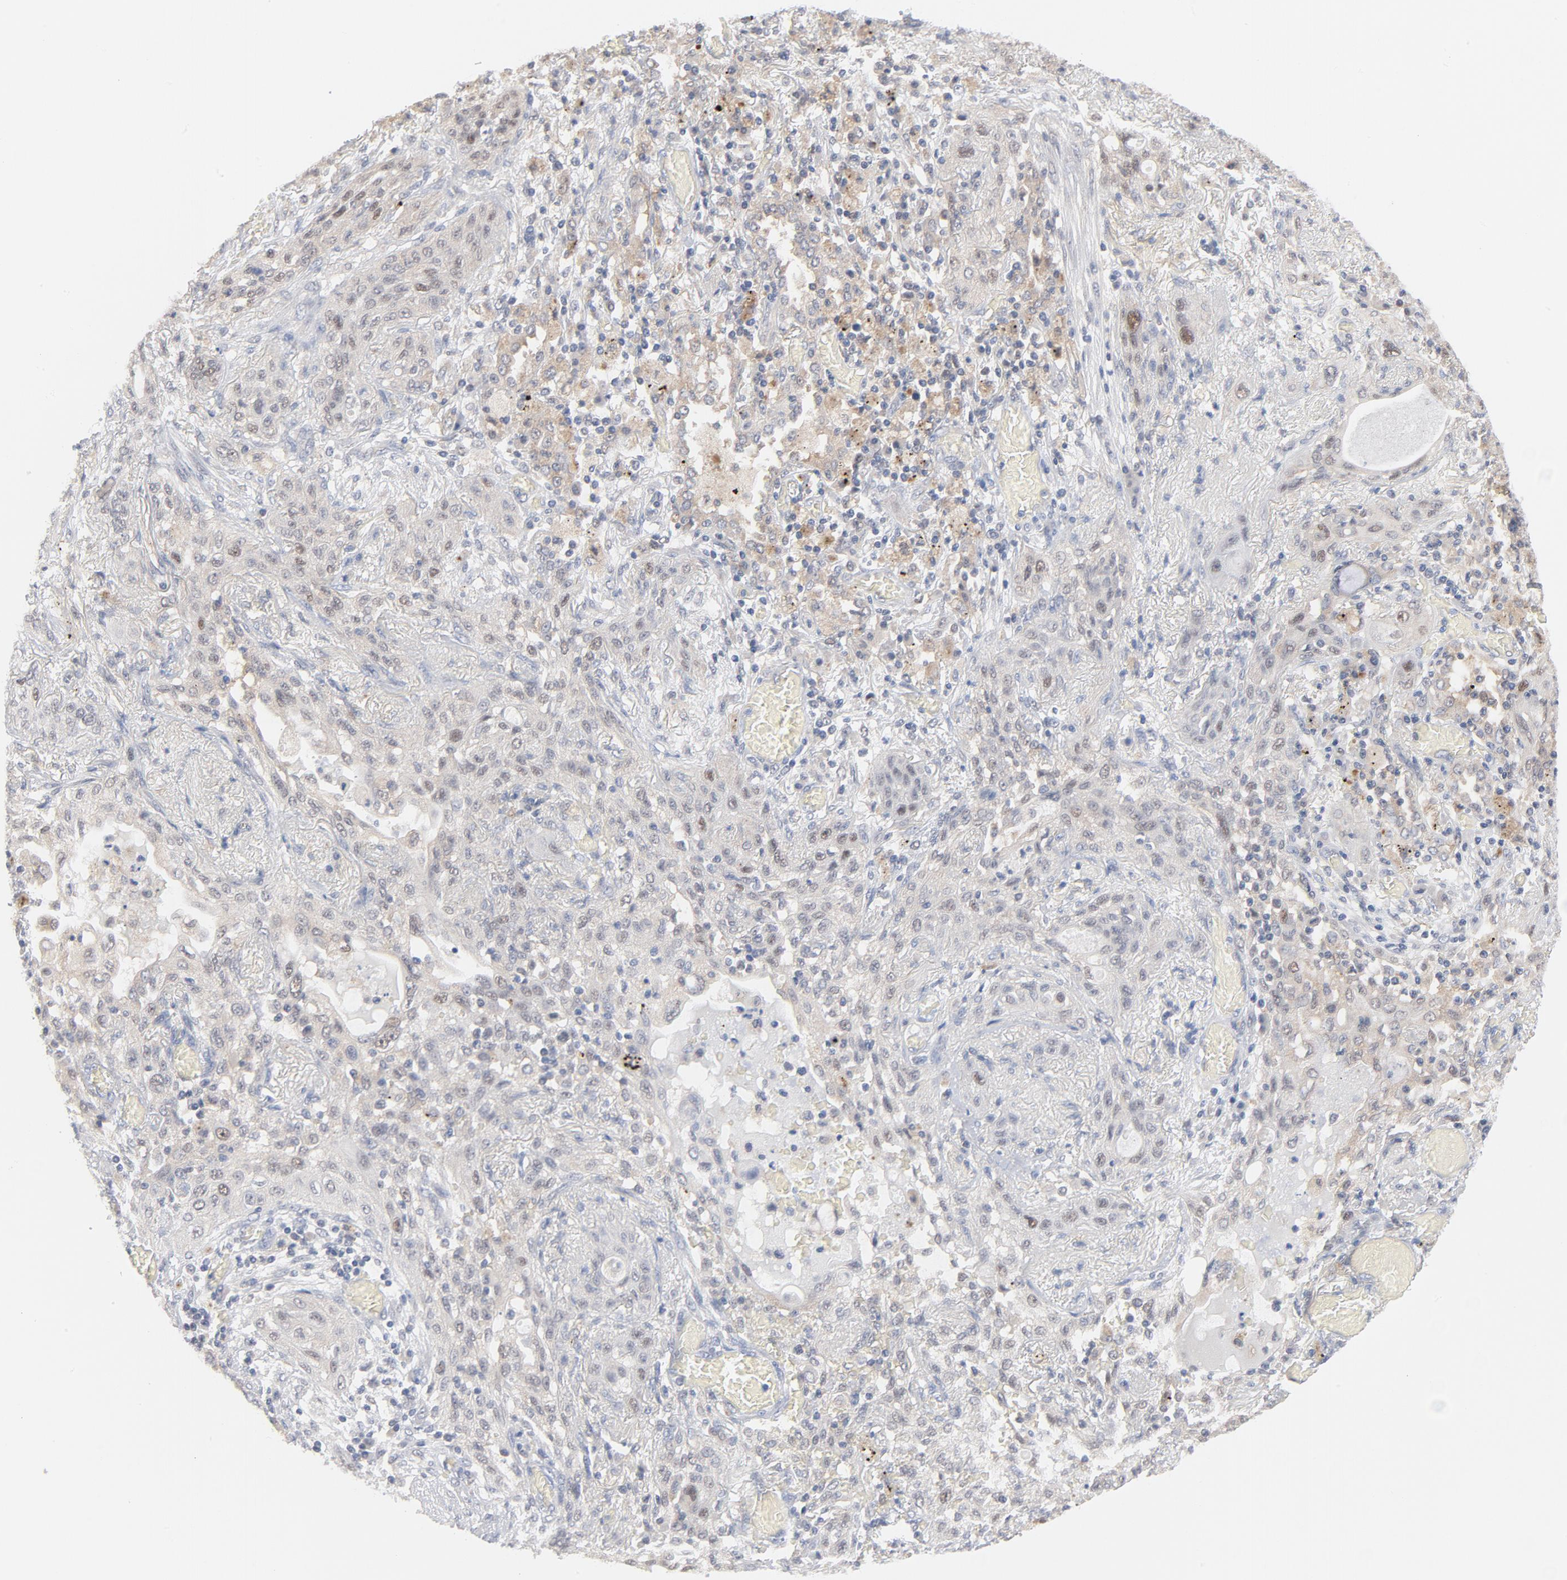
{"staining": {"intensity": "weak", "quantity": "<25%", "location": "nuclear"}, "tissue": "lung cancer", "cell_type": "Tumor cells", "image_type": "cancer", "snomed": [{"axis": "morphology", "description": "Squamous cell carcinoma, NOS"}, {"axis": "topography", "description": "Lung"}], "caption": "Immunohistochemistry micrograph of neoplastic tissue: squamous cell carcinoma (lung) stained with DAB (3,3'-diaminobenzidine) shows no significant protein positivity in tumor cells.", "gene": "UBL4A", "patient": {"sex": "female", "age": 47}}